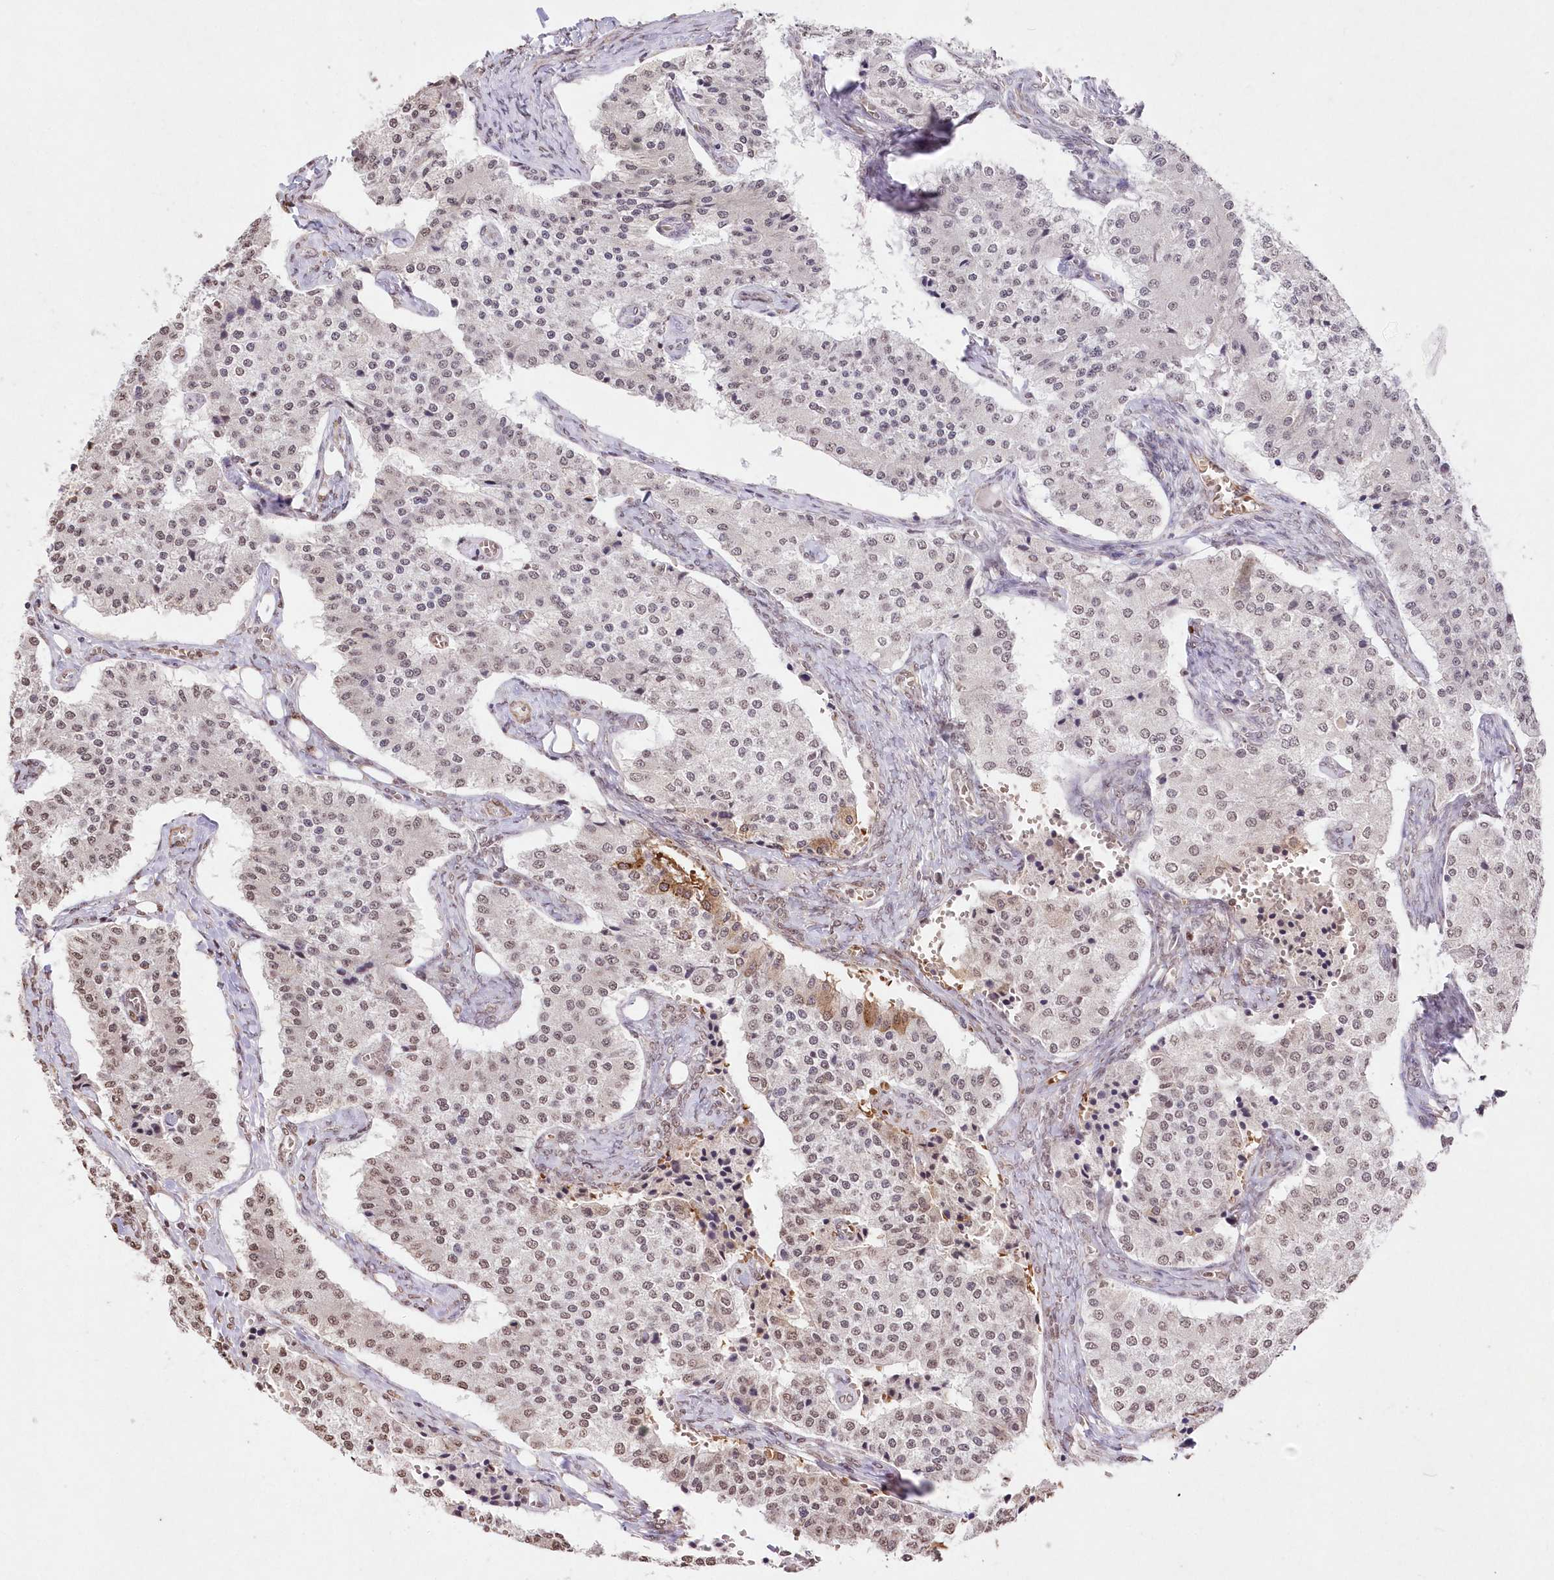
{"staining": {"intensity": "weak", "quantity": "25%-75%", "location": "cytoplasmic/membranous,nuclear"}, "tissue": "carcinoid", "cell_type": "Tumor cells", "image_type": "cancer", "snomed": [{"axis": "morphology", "description": "Carcinoid, malignant, NOS"}, {"axis": "topography", "description": "Colon"}], "caption": "Human malignant carcinoid stained with a protein marker displays weak staining in tumor cells.", "gene": "RBM27", "patient": {"sex": "female", "age": 52}}